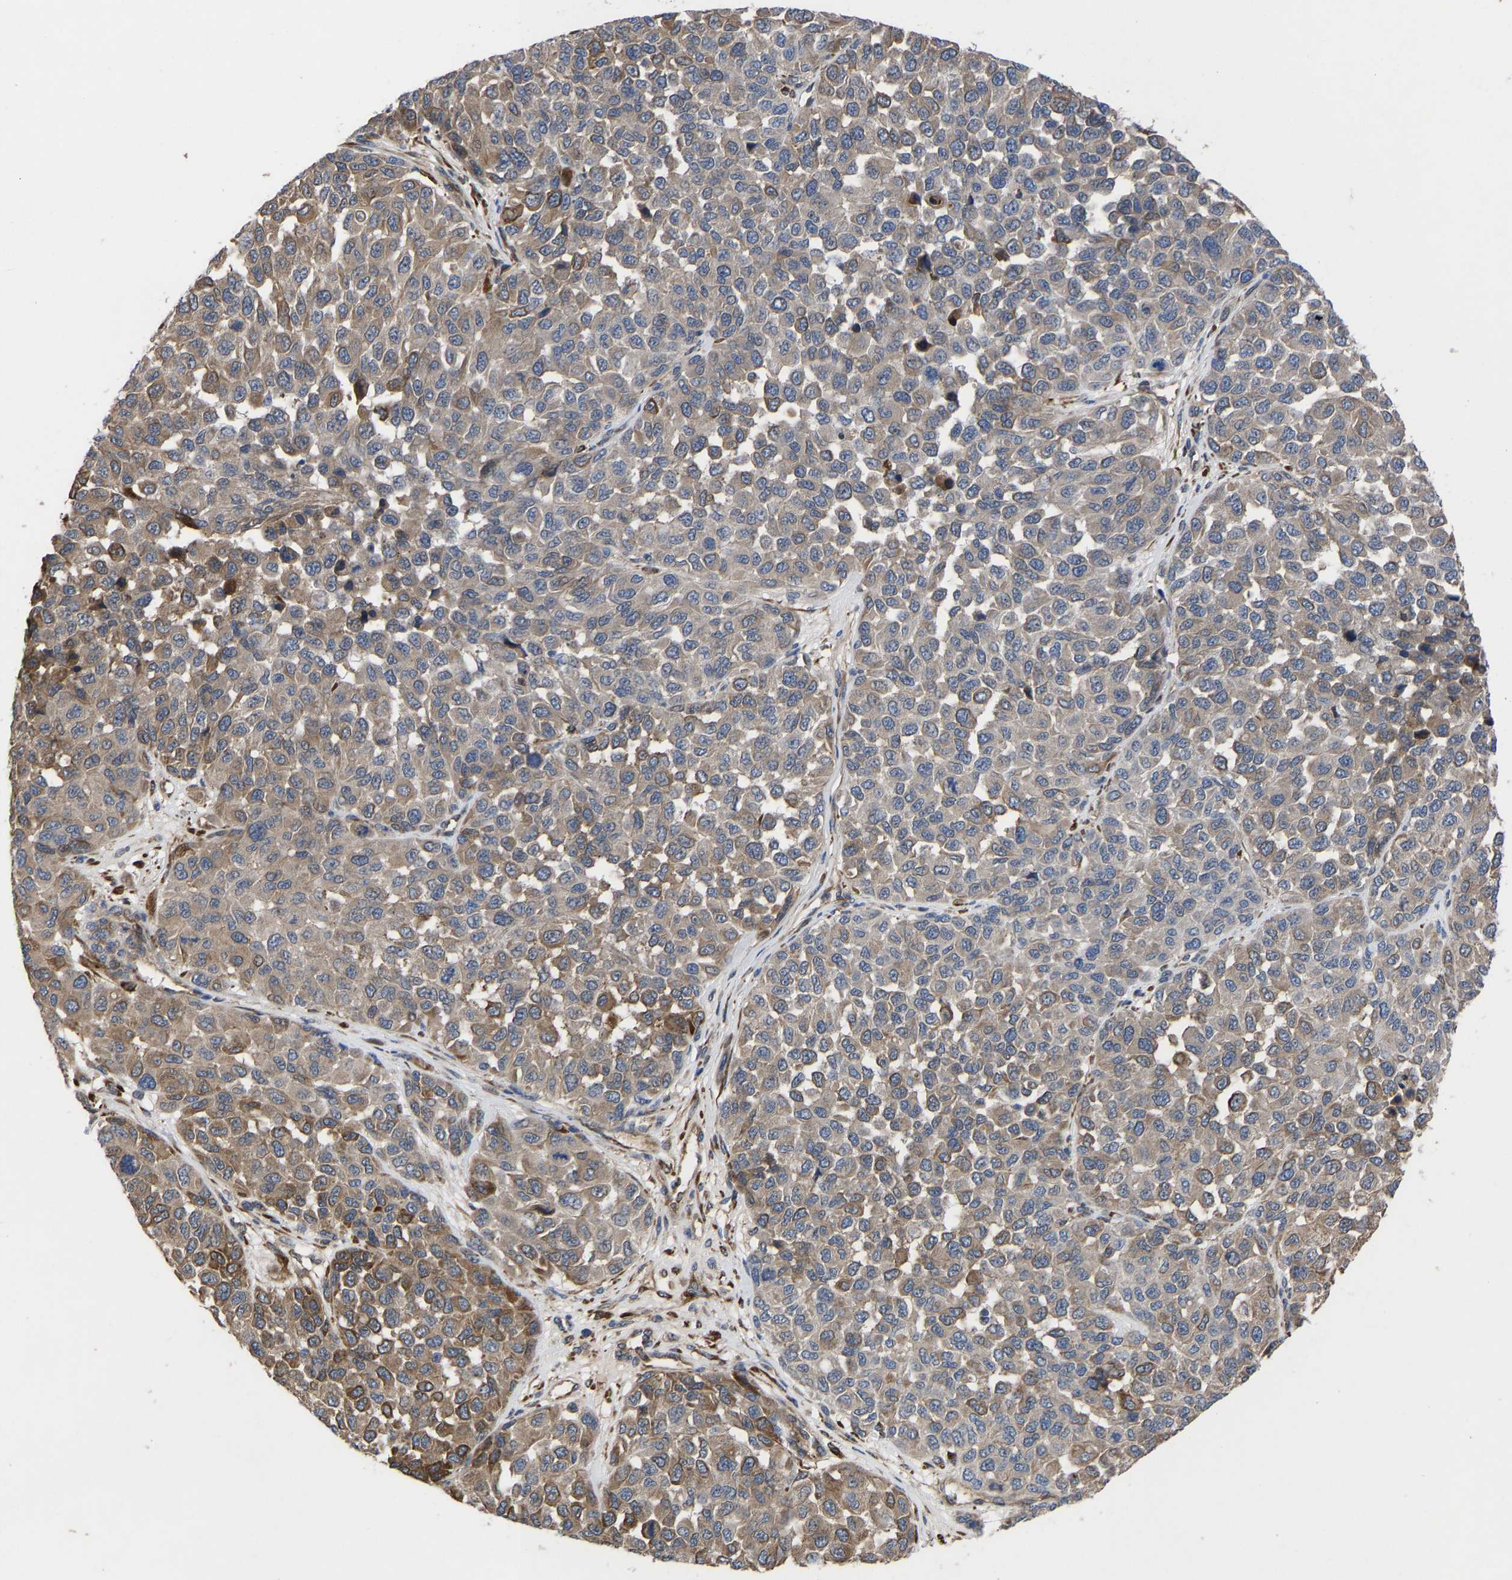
{"staining": {"intensity": "weak", "quantity": ">75%", "location": "cytoplasmic/membranous"}, "tissue": "melanoma", "cell_type": "Tumor cells", "image_type": "cancer", "snomed": [{"axis": "morphology", "description": "Malignant melanoma, NOS"}, {"axis": "topography", "description": "Skin"}], "caption": "DAB (3,3'-diaminobenzidine) immunohistochemical staining of melanoma shows weak cytoplasmic/membranous protein expression in about >75% of tumor cells. (IHC, brightfield microscopy, high magnification).", "gene": "FRRS1", "patient": {"sex": "male", "age": 62}}